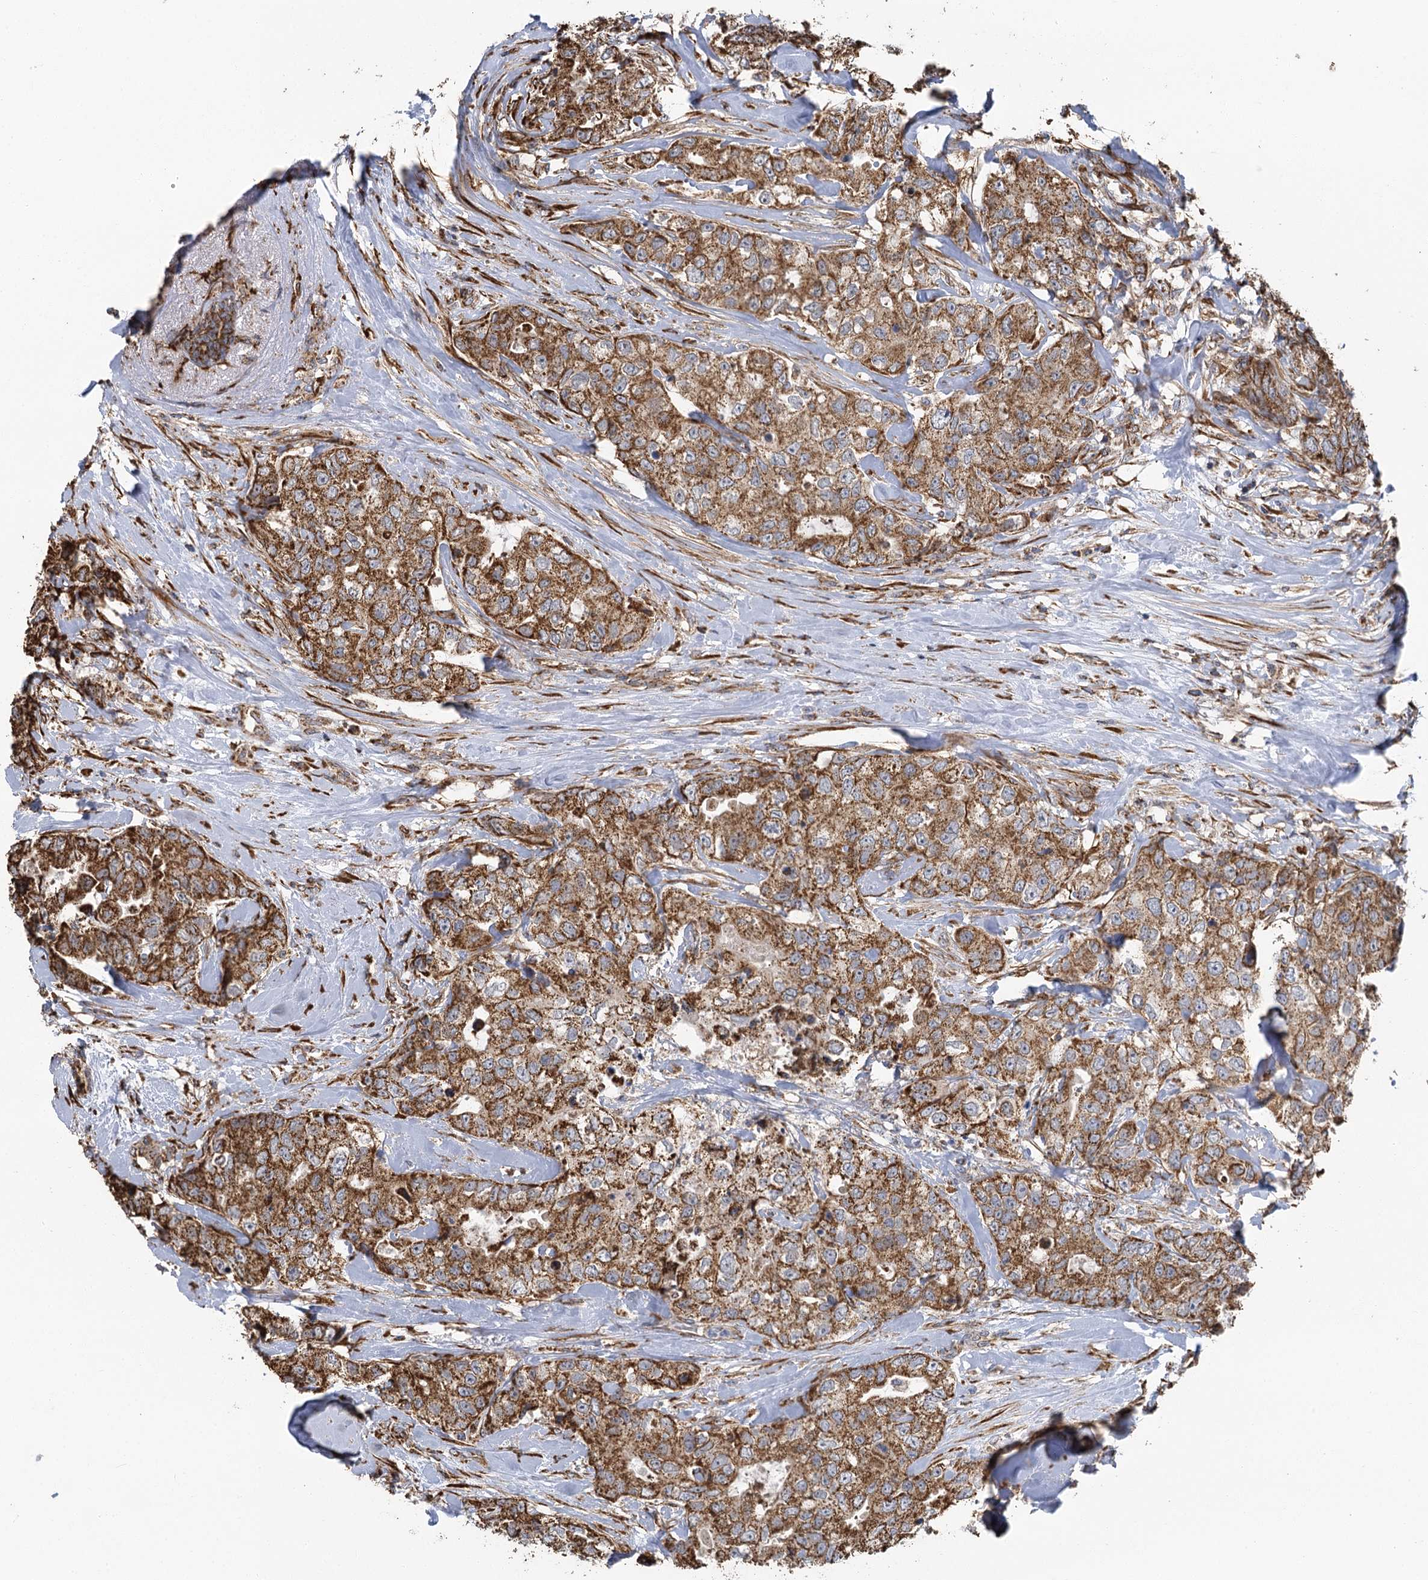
{"staining": {"intensity": "moderate", "quantity": ">75%", "location": "cytoplasmic/membranous"}, "tissue": "breast cancer", "cell_type": "Tumor cells", "image_type": "cancer", "snomed": [{"axis": "morphology", "description": "Duct carcinoma"}, {"axis": "topography", "description": "Breast"}], "caption": "Immunohistochemistry (IHC) of human breast cancer demonstrates medium levels of moderate cytoplasmic/membranous expression in about >75% of tumor cells. (IHC, brightfield microscopy, high magnification).", "gene": "IL11RA", "patient": {"sex": "female", "age": 62}}